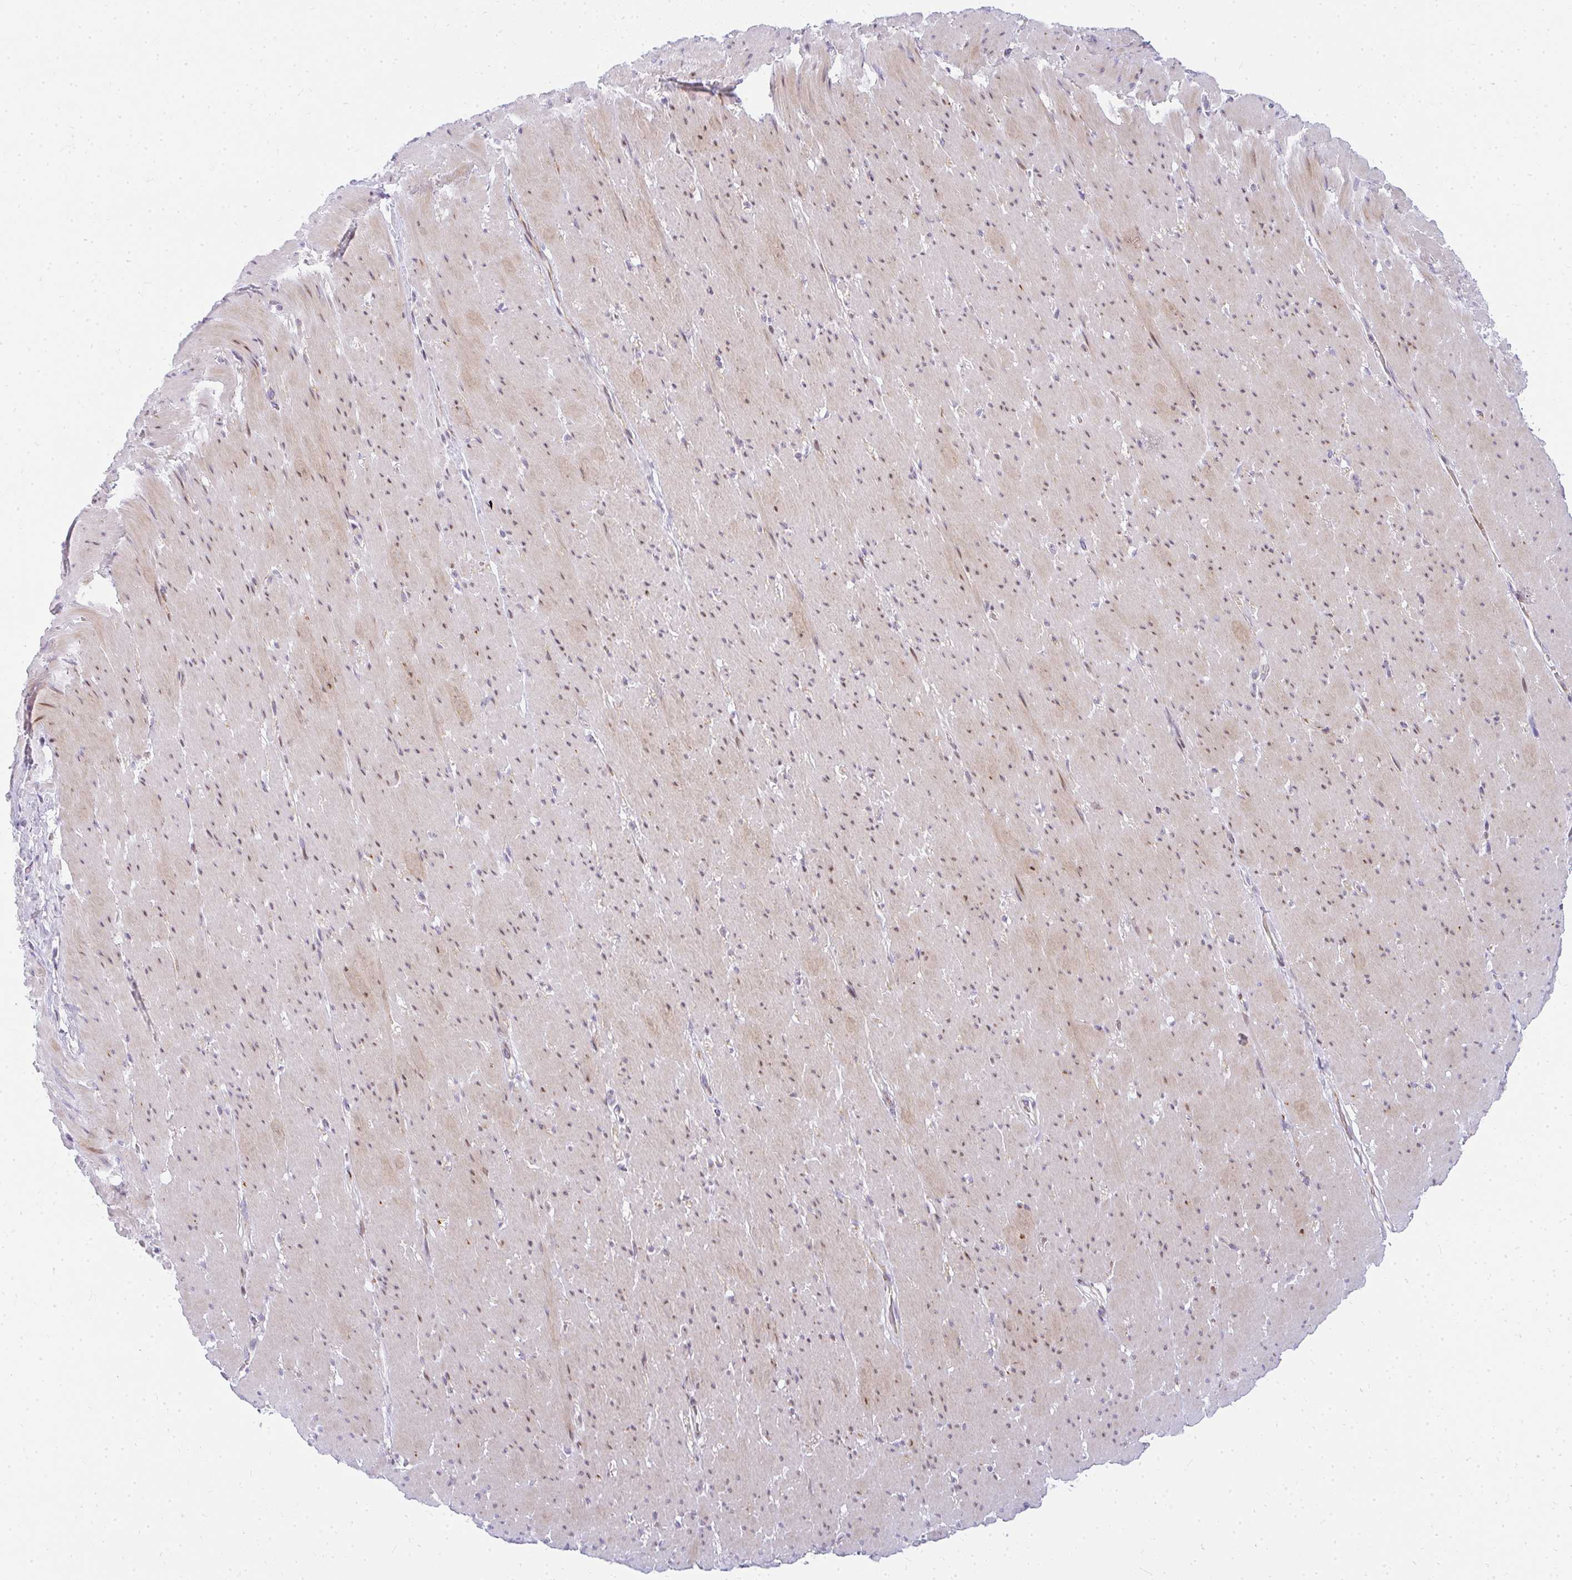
{"staining": {"intensity": "moderate", "quantity": "25%-75%", "location": "nuclear"}, "tissue": "smooth muscle", "cell_type": "Smooth muscle cells", "image_type": "normal", "snomed": [{"axis": "morphology", "description": "Normal tissue, NOS"}, {"axis": "topography", "description": "Smooth muscle"}, {"axis": "topography", "description": "Rectum"}], "caption": "Smooth muscle stained with DAB (3,3'-diaminobenzidine) IHC demonstrates medium levels of moderate nuclear expression in approximately 25%-75% of smooth muscle cells. The staining was performed using DAB to visualize the protein expression in brown, while the nuclei were stained in blue with hematoxylin (Magnification: 20x).", "gene": "PLA2G5", "patient": {"sex": "male", "age": 53}}